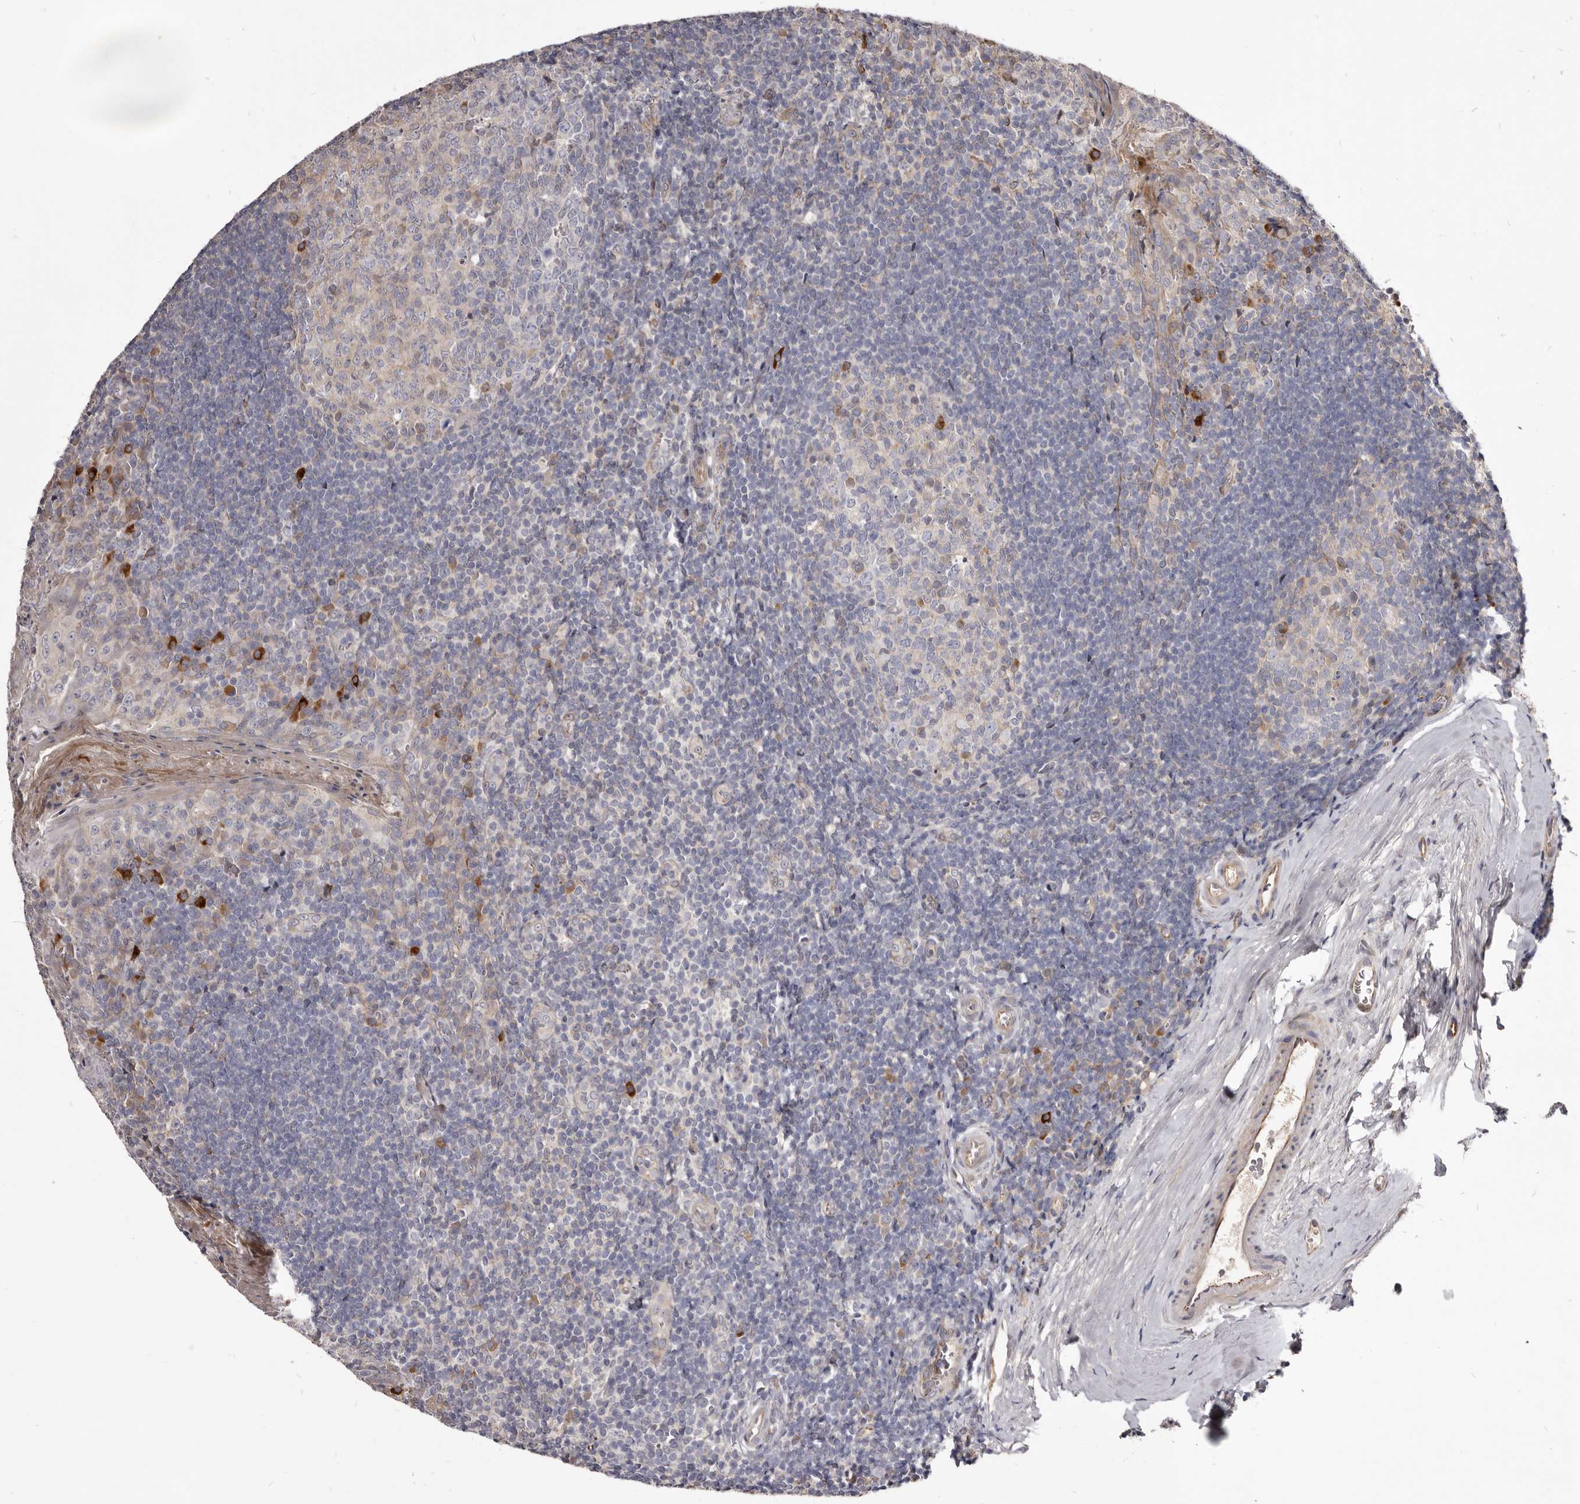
{"staining": {"intensity": "weak", "quantity": "<25%", "location": "cytoplasmic/membranous"}, "tissue": "tonsil", "cell_type": "Germinal center cells", "image_type": "normal", "snomed": [{"axis": "morphology", "description": "Normal tissue, NOS"}, {"axis": "topography", "description": "Tonsil"}], "caption": "High power microscopy micrograph of an immunohistochemistry (IHC) histopathology image of unremarkable tonsil, revealing no significant staining in germinal center cells.", "gene": "FAS", "patient": {"sex": "male", "age": 27}}